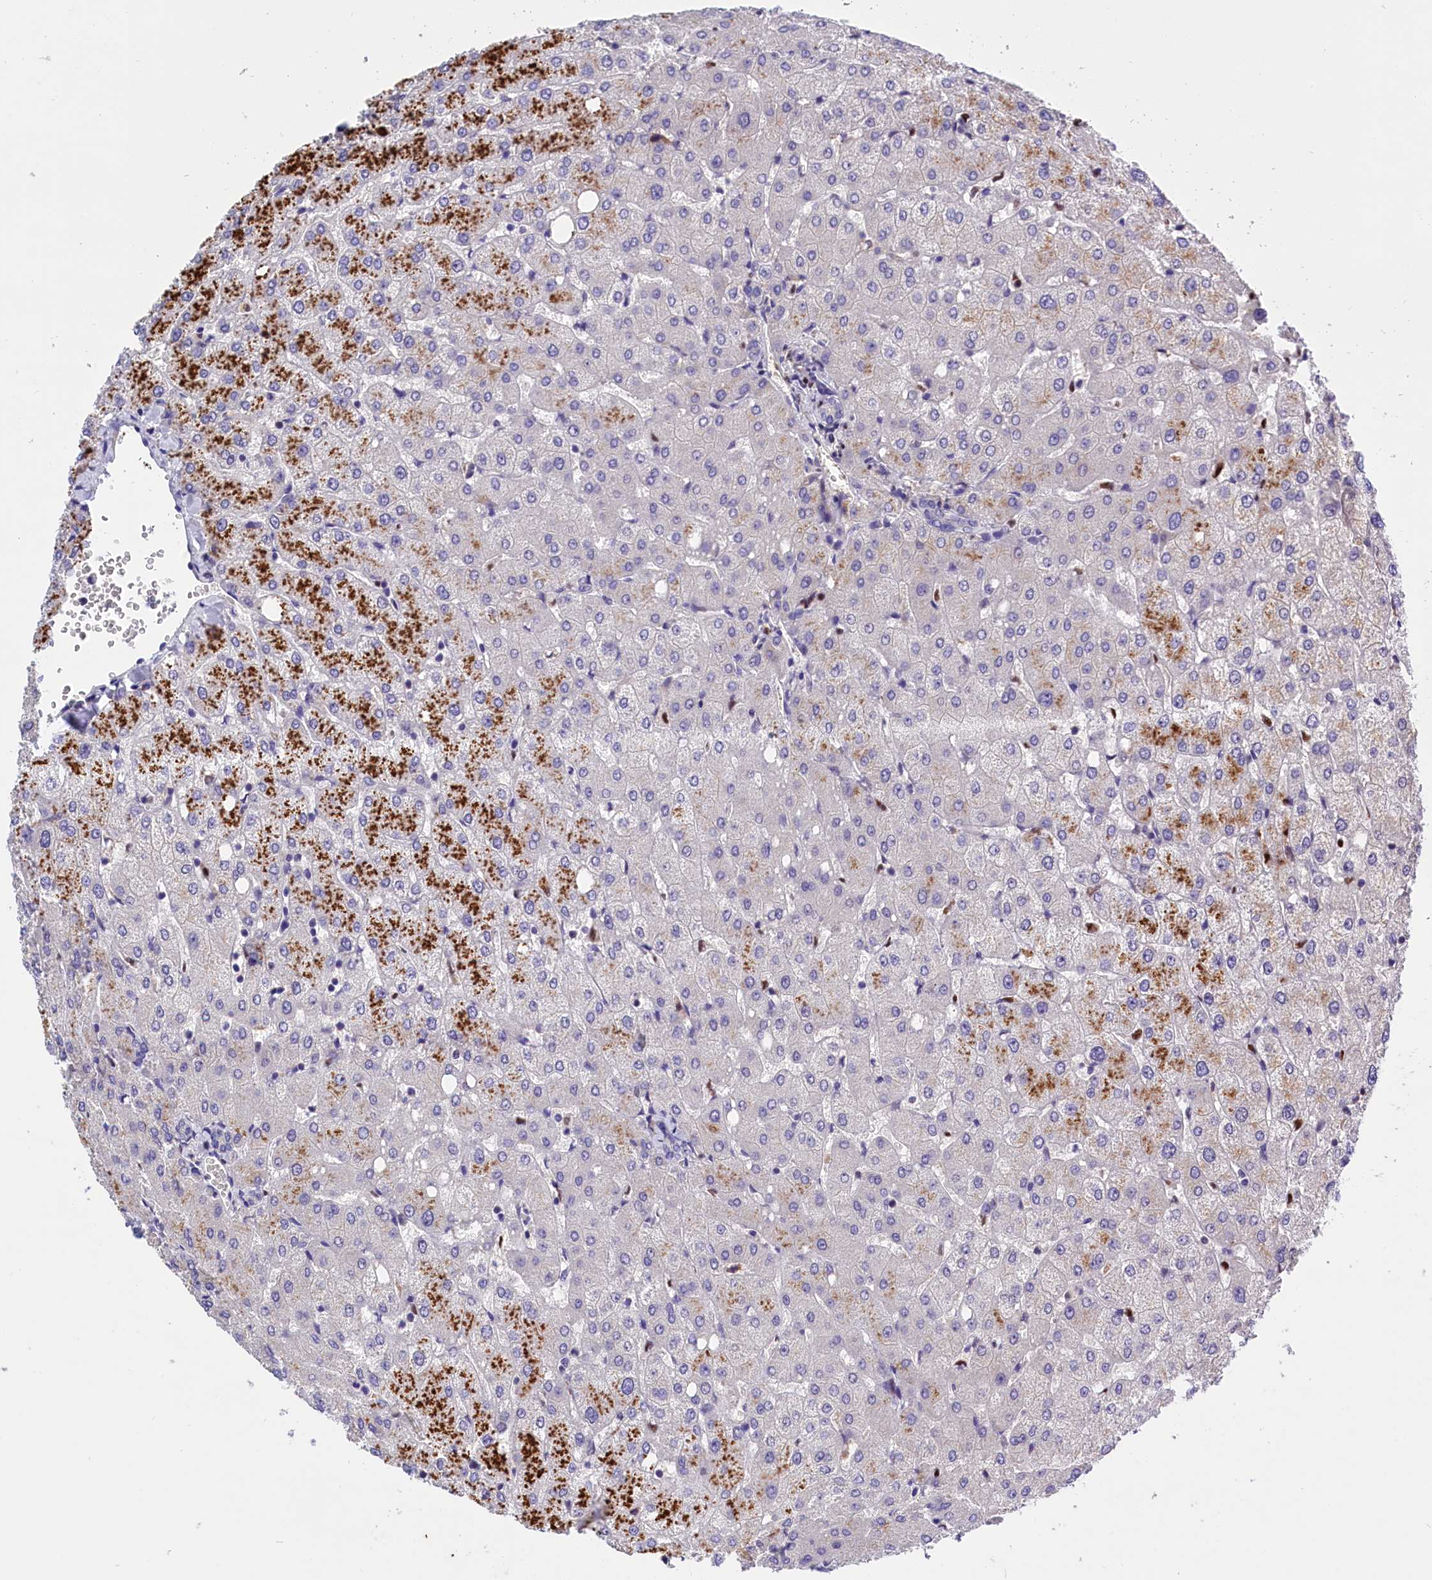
{"staining": {"intensity": "negative", "quantity": "none", "location": "none"}, "tissue": "liver", "cell_type": "Cholangiocytes", "image_type": "normal", "snomed": [{"axis": "morphology", "description": "Normal tissue, NOS"}, {"axis": "topography", "description": "Liver"}], "caption": "This micrograph is of unremarkable liver stained with immunohistochemistry to label a protein in brown with the nuclei are counter-stained blue. There is no staining in cholangiocytes.", "gene": "BTBD9", "patient": {"sex": "female", "age": 54}}